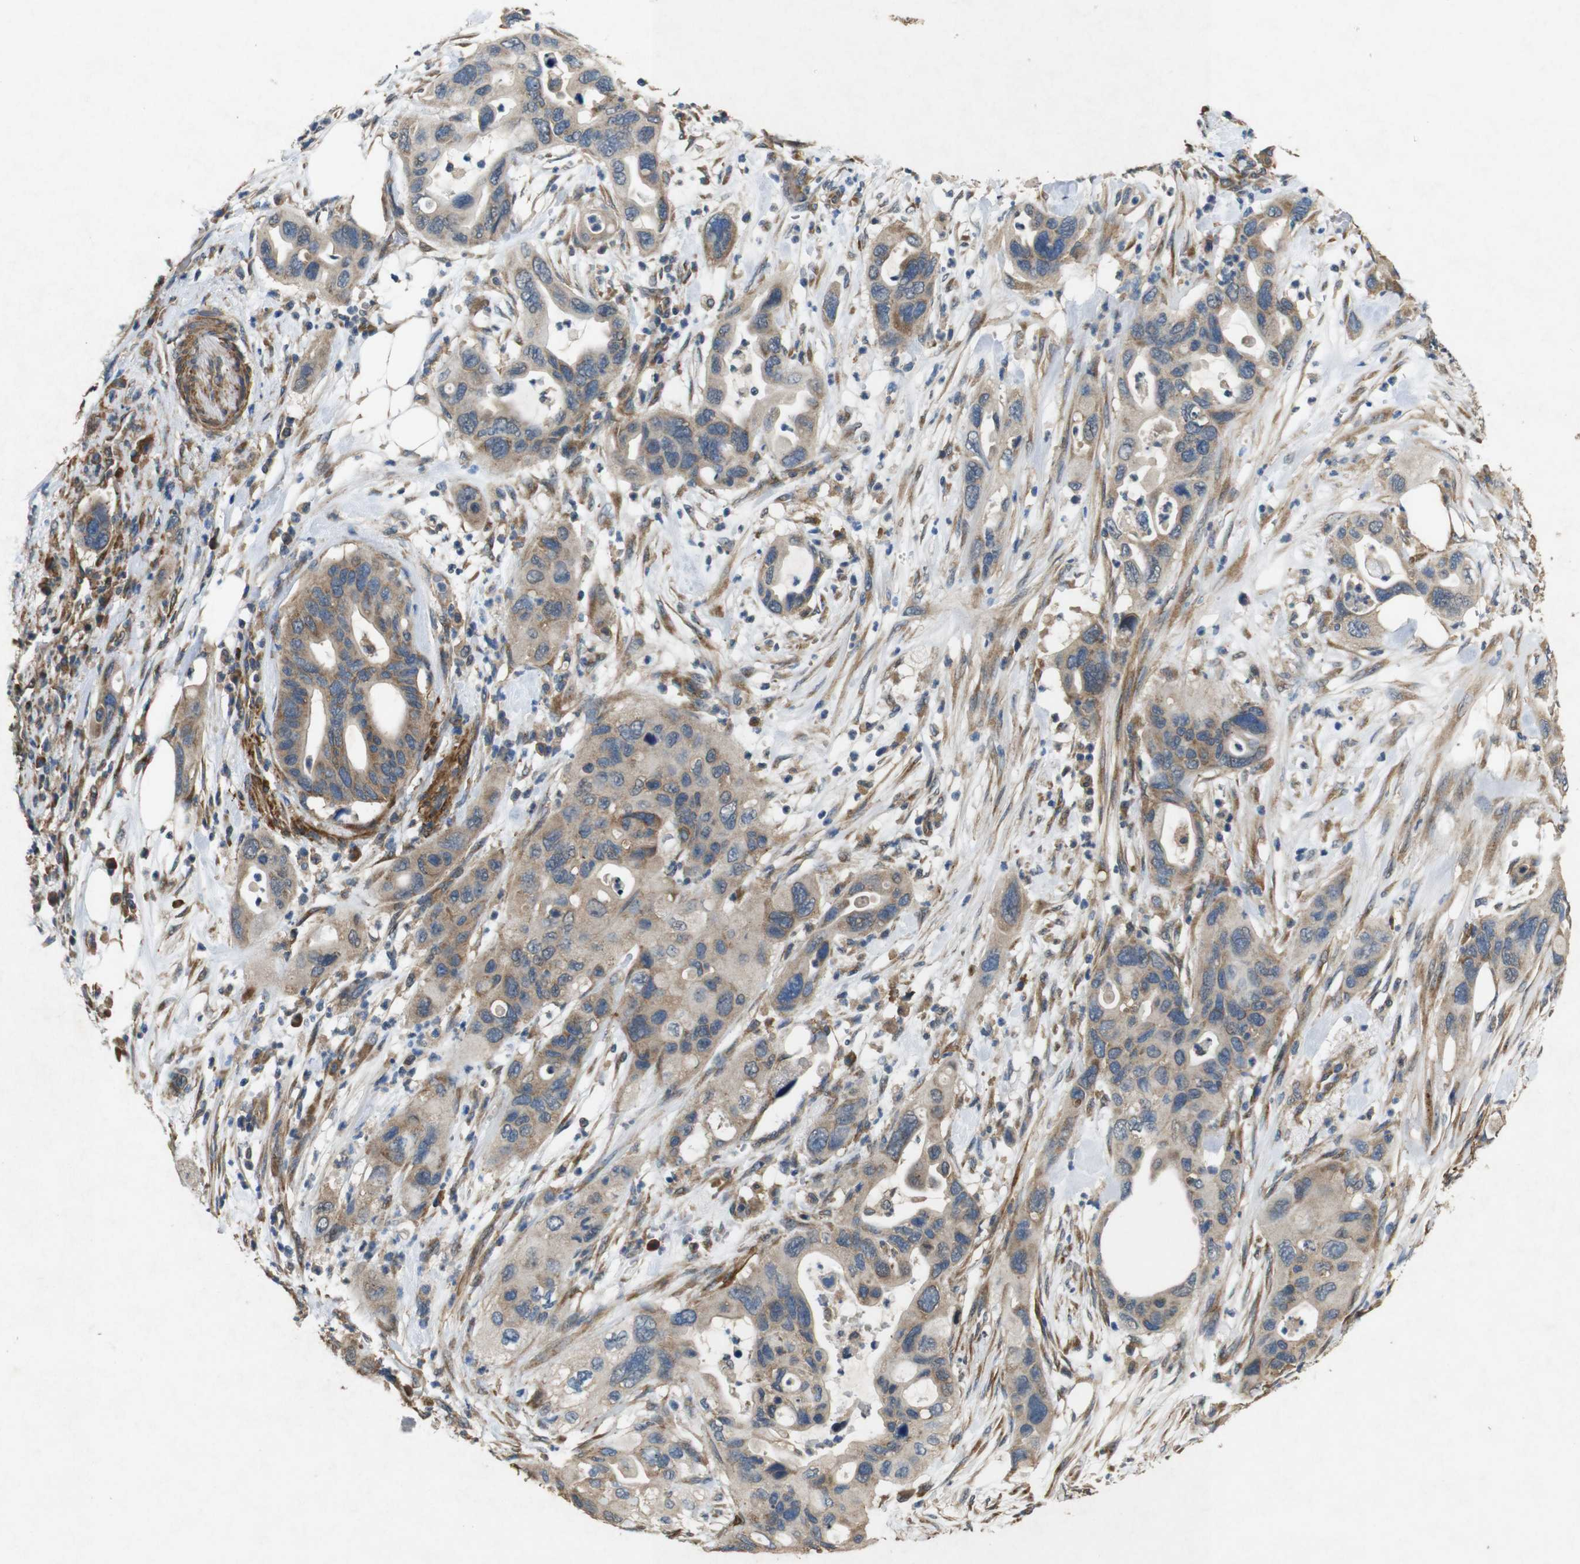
{"staining": {"intensity": "moderate", "quantity": "25%-75%", "location": "cytoplasmic/membranous"}, "tissue": "pancreatic cancer", "cell_type": "Tumor cells", "image_type": "cancer", "snomed": [{"axis": "morphology", "description": "Adenocarcinoma, NOS"}, {"axis": "topography", "description": "Pancreas"}], "caption": "Immunohistochemistry photomicrograph of pancreatic adenocarcinoma stained for a protein (brown), which displays medium levels of moderate cytoplasmic/membranous positivity in about 25%-75% of tumor cells.", "gene": "BNIP3", "patient": {"sex": "female", "age": 71}}